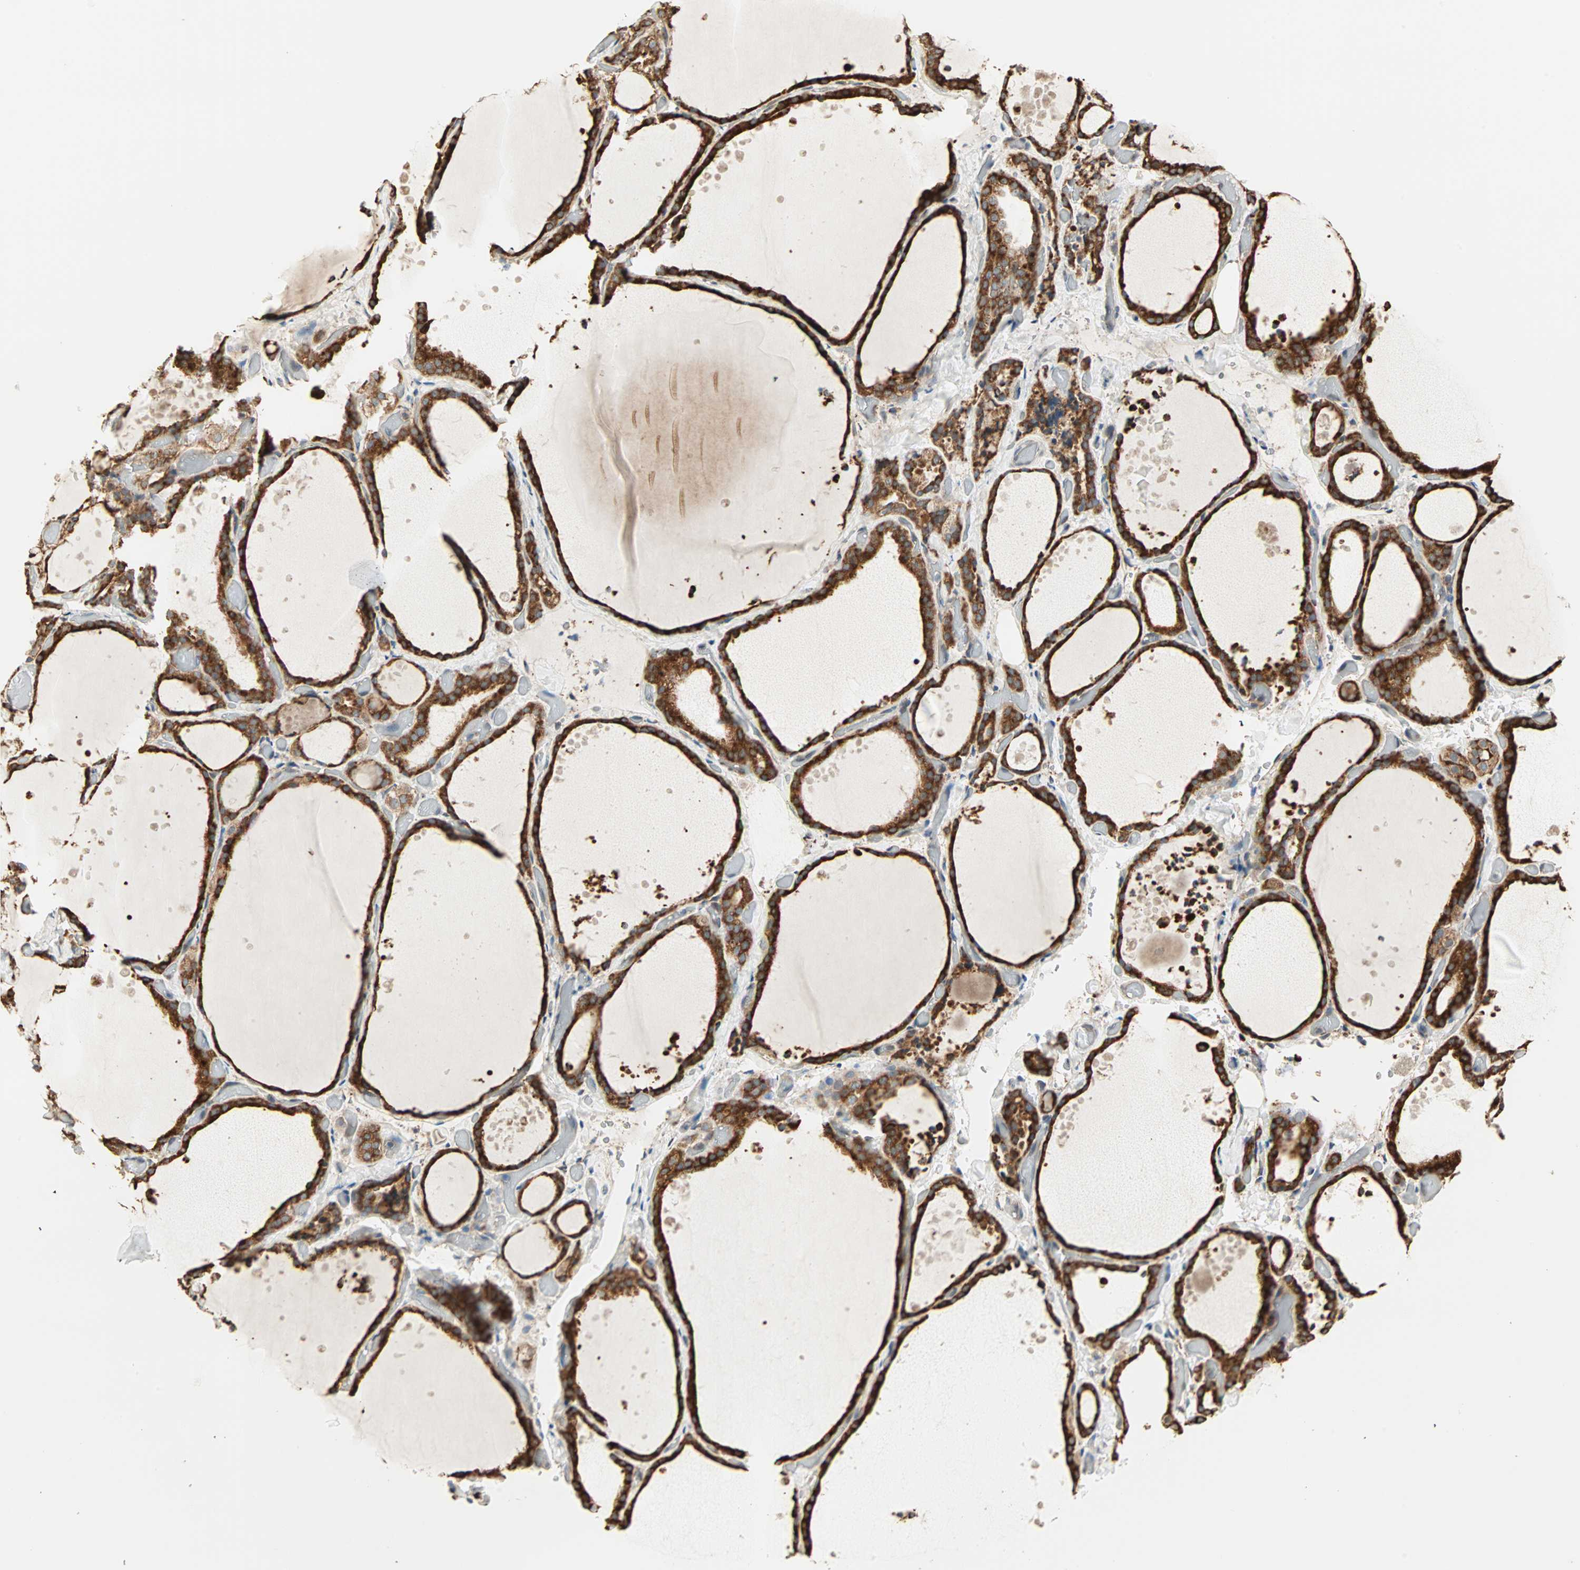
{"staining": {"intensity": "strong", "quantity": ">75%", "location": "cytoplasmic/membranous"}, "tissue": "thyroid gland", "cell_type": "Glandular cells", "image_type": "normal", "snomed": [{"axis": "morphology", "description": "Normal tissue, NOS"}, {"axis": "topography", "description": "Thyroid gland"}], "caption": "DAB immunohistochemical staining of benign thyroid gland shows strong cytoplasmic/membranous protein expression in about >75% of glandular cells.", "gene": "P4HA1", "patient": {"sex": "female", "age": 44}}